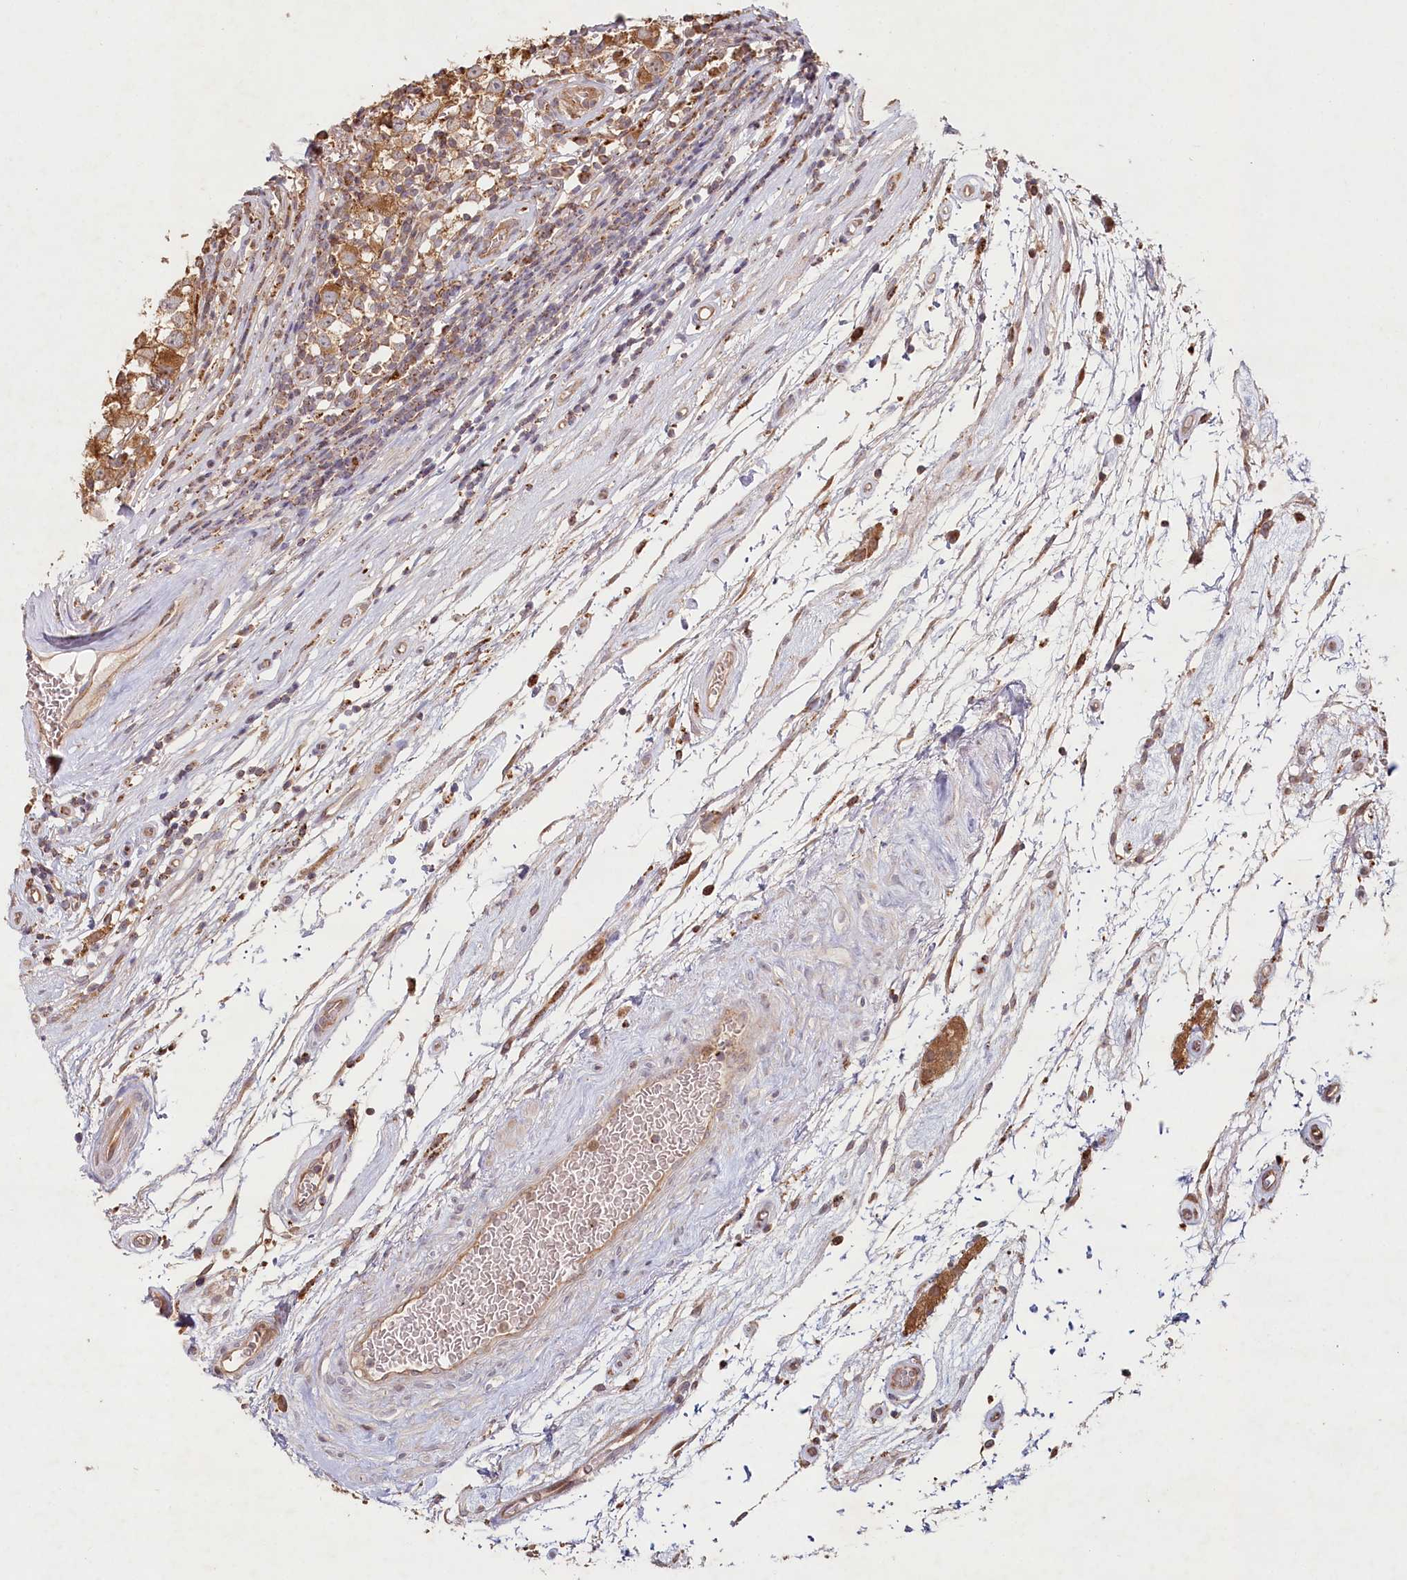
{"staining": {"intensity": "moderate", "quantity": ">75%", "location": "cytoplasmic/membranous"}, "tissue": "testis cancer", "cell_type": "Tumor cells", "image_type": "cancer", "snomed": [{"axis": "morphology", "description": "Seminoma, NOS"}, {"axis": "topography", "description": "Testis"}], "caption": "Moderate cytoplasmic/membranous expression is present in approximately >75% of tumor cells in testis seminoma.", "gene": "HAL", "patient": {"sex": "male", "age": 65}}